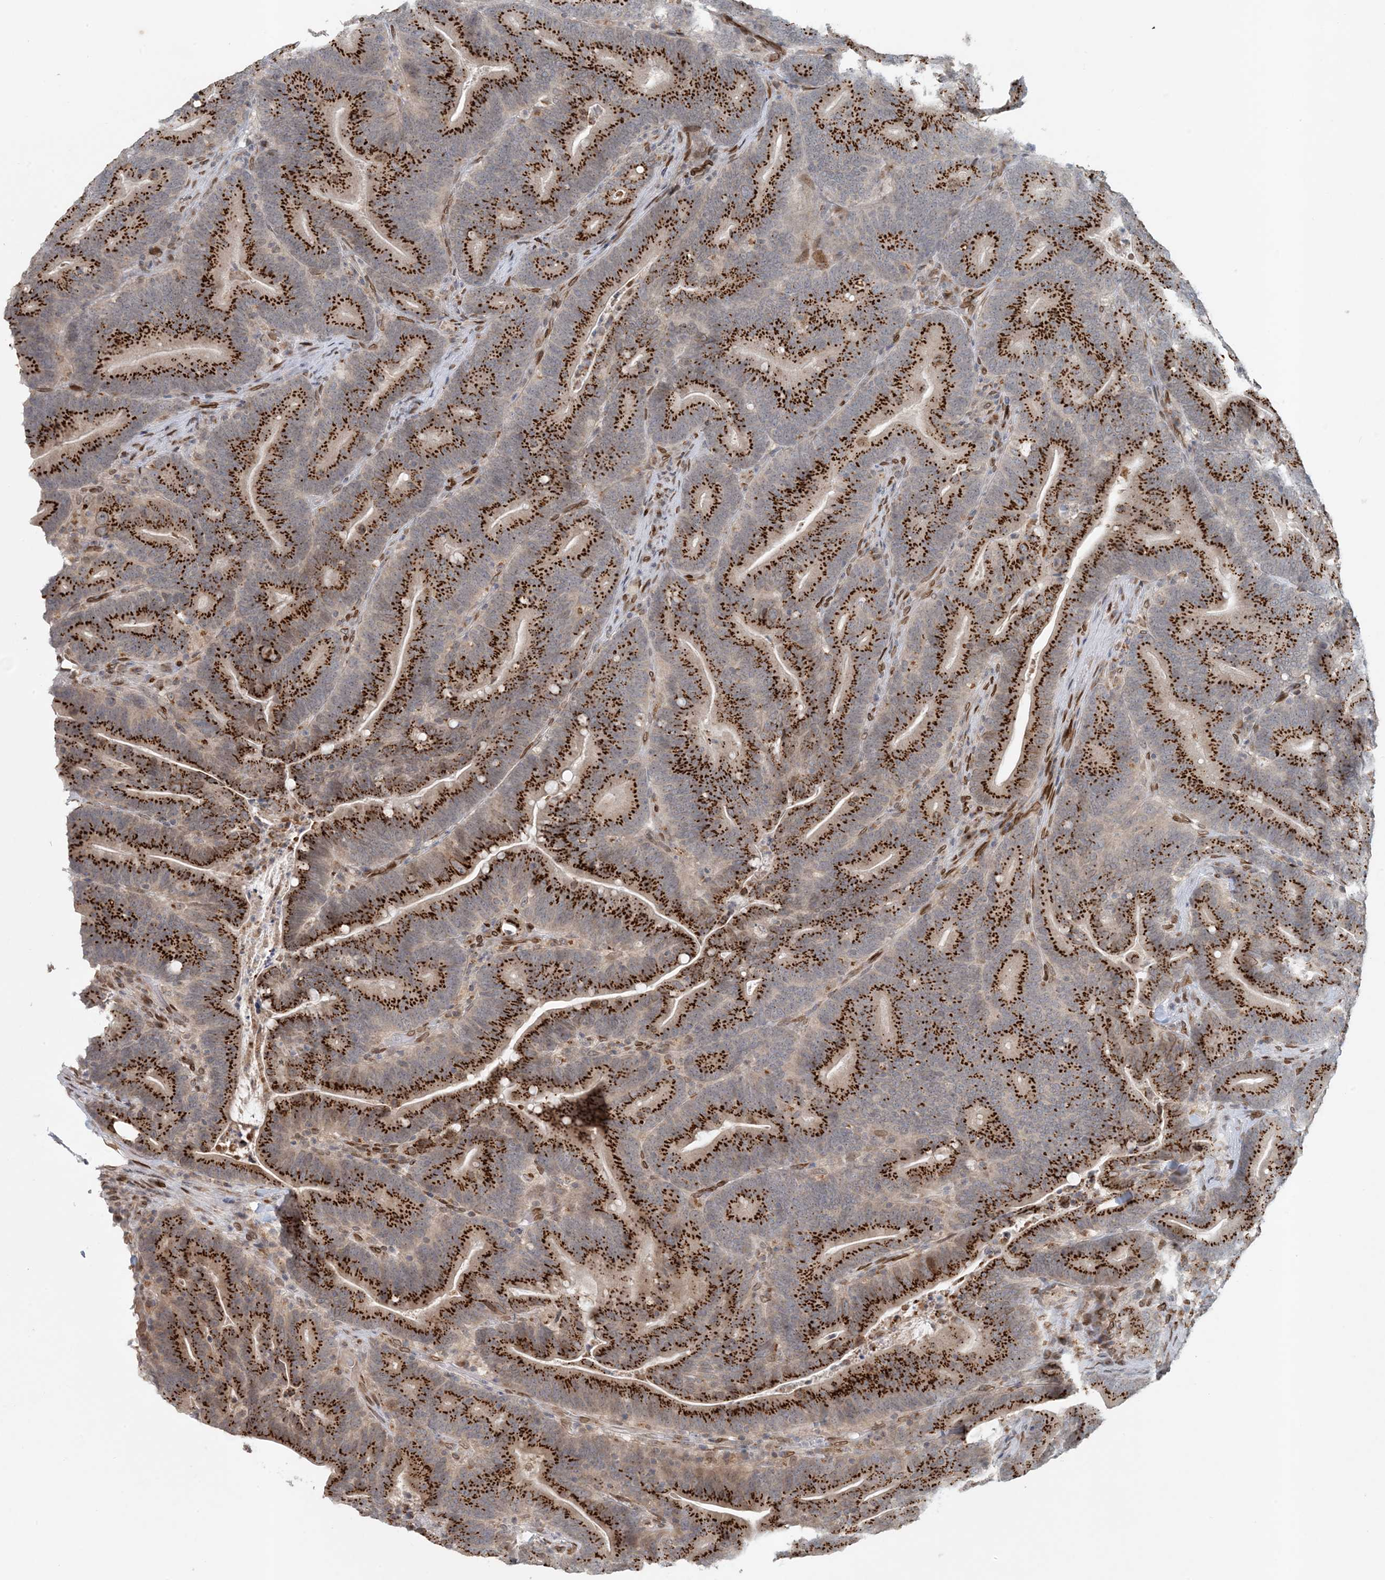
{"staining": {"intensity": "strong", "quantity": ">75%", "location": "cytoplasmic/membranous"}, "tissue": "colorectal cancer", "cell_type": "Tumor cells", "image_type": "cancer", "snomed": [{"axis": "morphology", "description": "Adenocarcinoma, NOS"}, {"axis": "topography", "description": "Colon"}], "caption": "This is an image of immunohistochemistry staining of colorectal adenocarcinoma, which shows strong staining in the cytoplasmic/membranous of tumor cells.", "gene": "SLC35A2", "patient": {"sex": "female", "age": 66}}